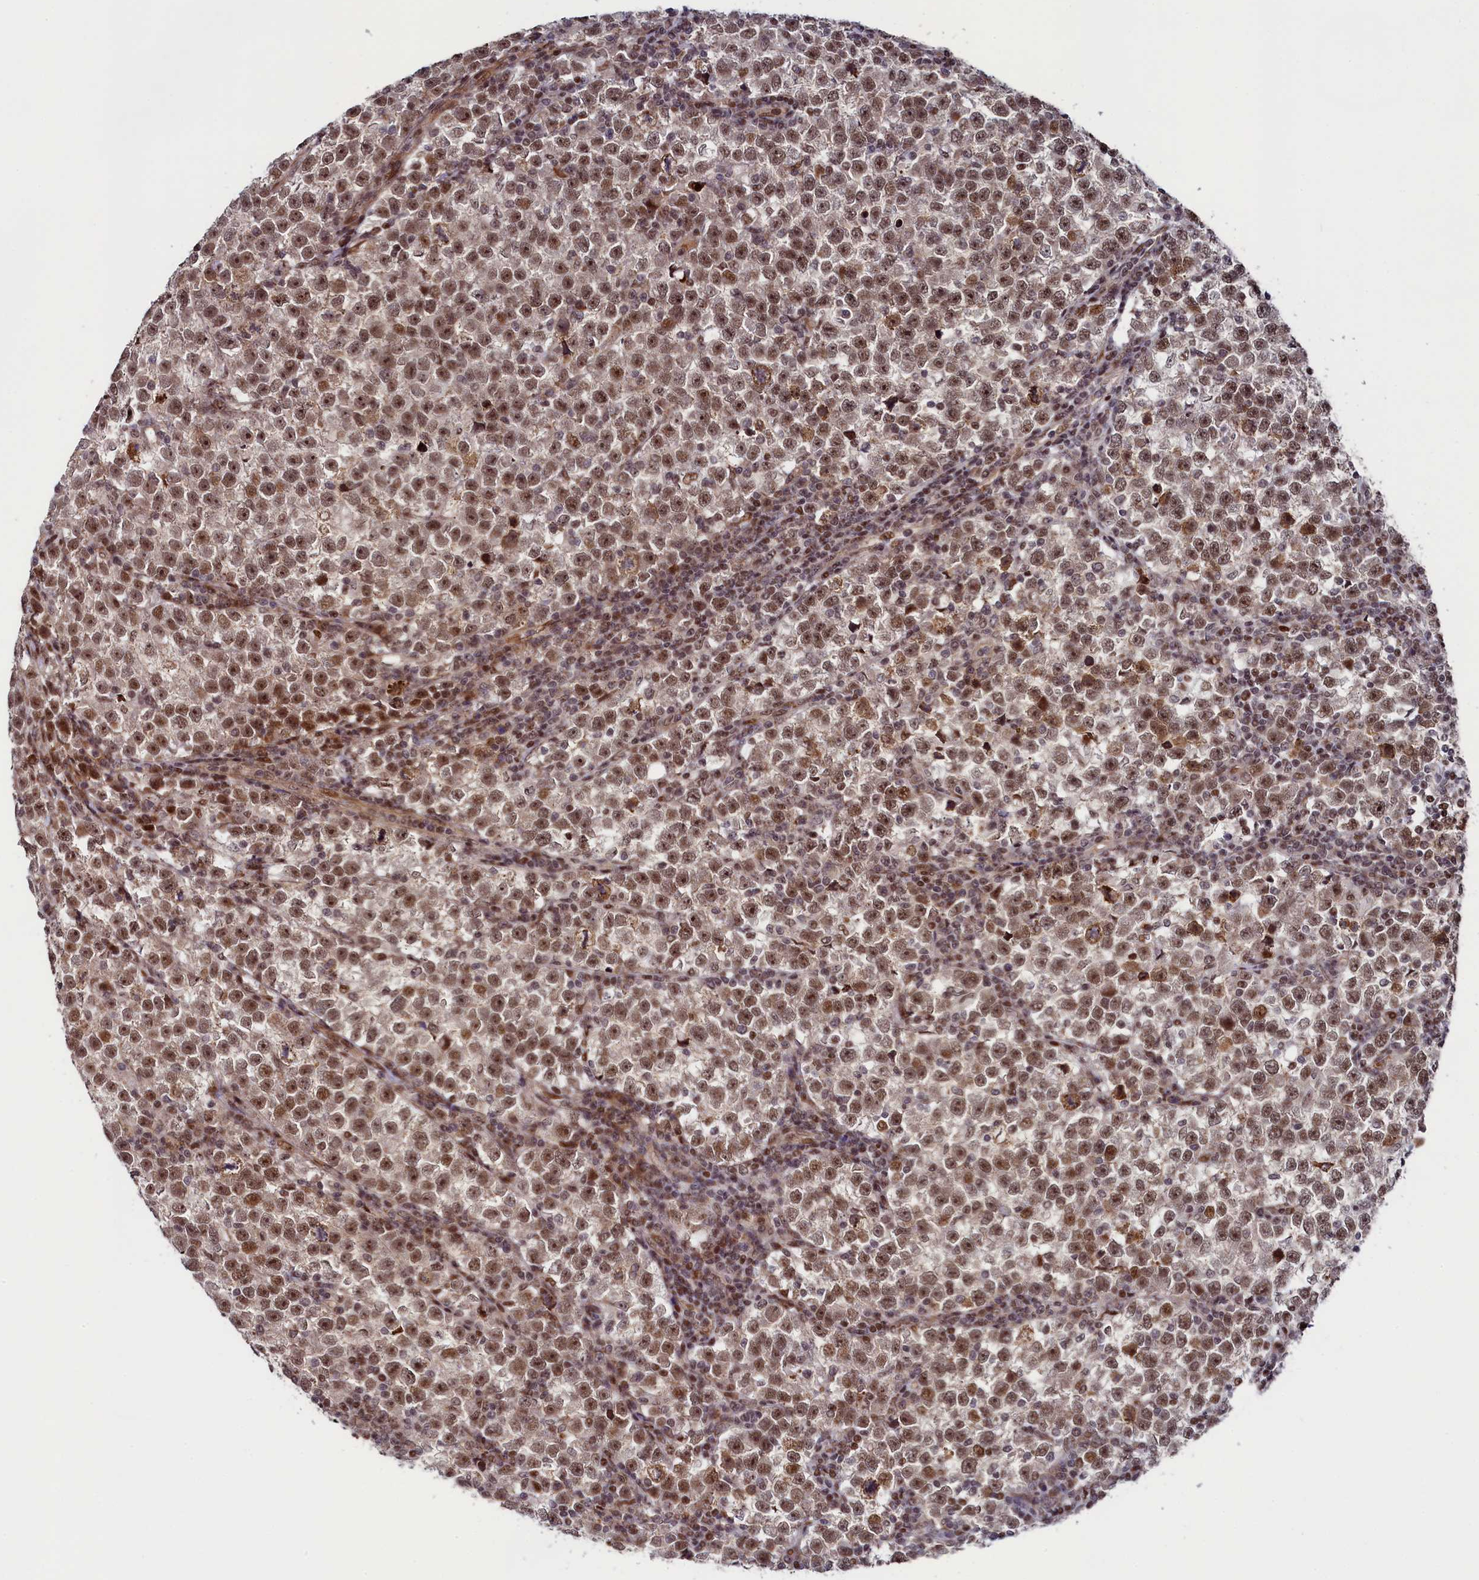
{"staining": {"intensity": "moderate", "quantity": ">75%", "location": "nuclear"}, "tissue": "testis cancer", "cell_type": "Tumor cells", "image_type": "cancer", "snomed": [{"axis": "morphology", "description": "Normal tissue, NOS"}, {"axis": "morphology", "description": "Seminoma, NOS"}, {"axis": "topography", "description": "Testis"}], "caption": "Moderate nuclear expression is seen in about >75% of tumor cells in seminoma (testis).", "gene": "LEO1", "patient": {"sex": "male", "age": 43}}